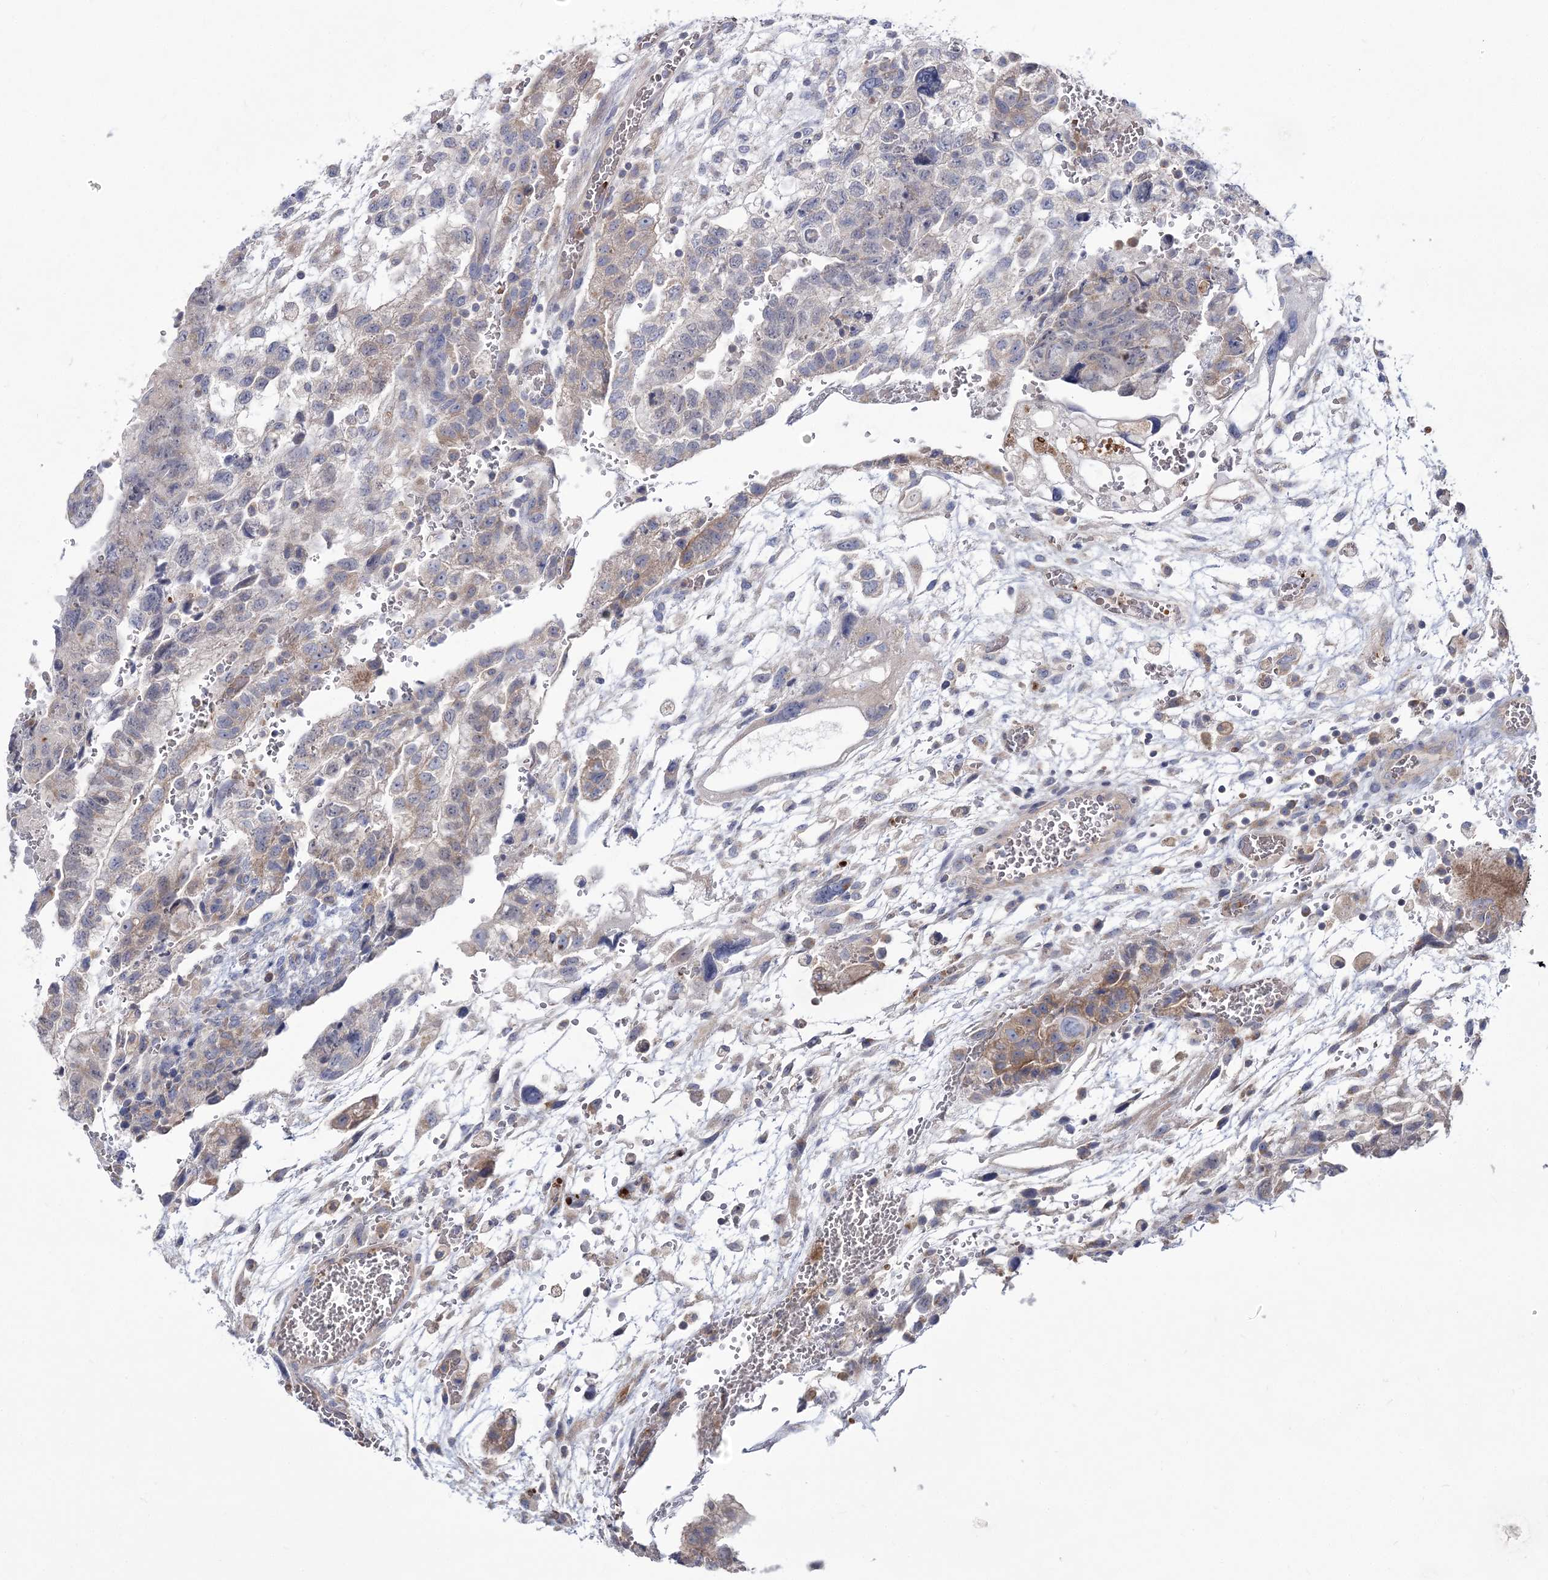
{"staining": {"intensity": "weak", "quantity": "<25%", "location": "cytoplasmic/membranous"}, "tissue": "testis cancer", "cell_type": "Tumor cells", "image_type": "cancer", "snomed": [{"axis": "morphology", "description": "Carcinoma, Embryonal, NOS"}, {"axis": "topography", "description": "Testis"}], "caption": "High magnification brightfield microscopy of testis embryonal carcinoma stained with DAB (3,3'-diaminobenzidine) (brown) and counterstained with hematoxylin (blue): tumor cells show no significant expression.", "gene": "ATP11B", "patient": {"sex": "male", "age": 36}}